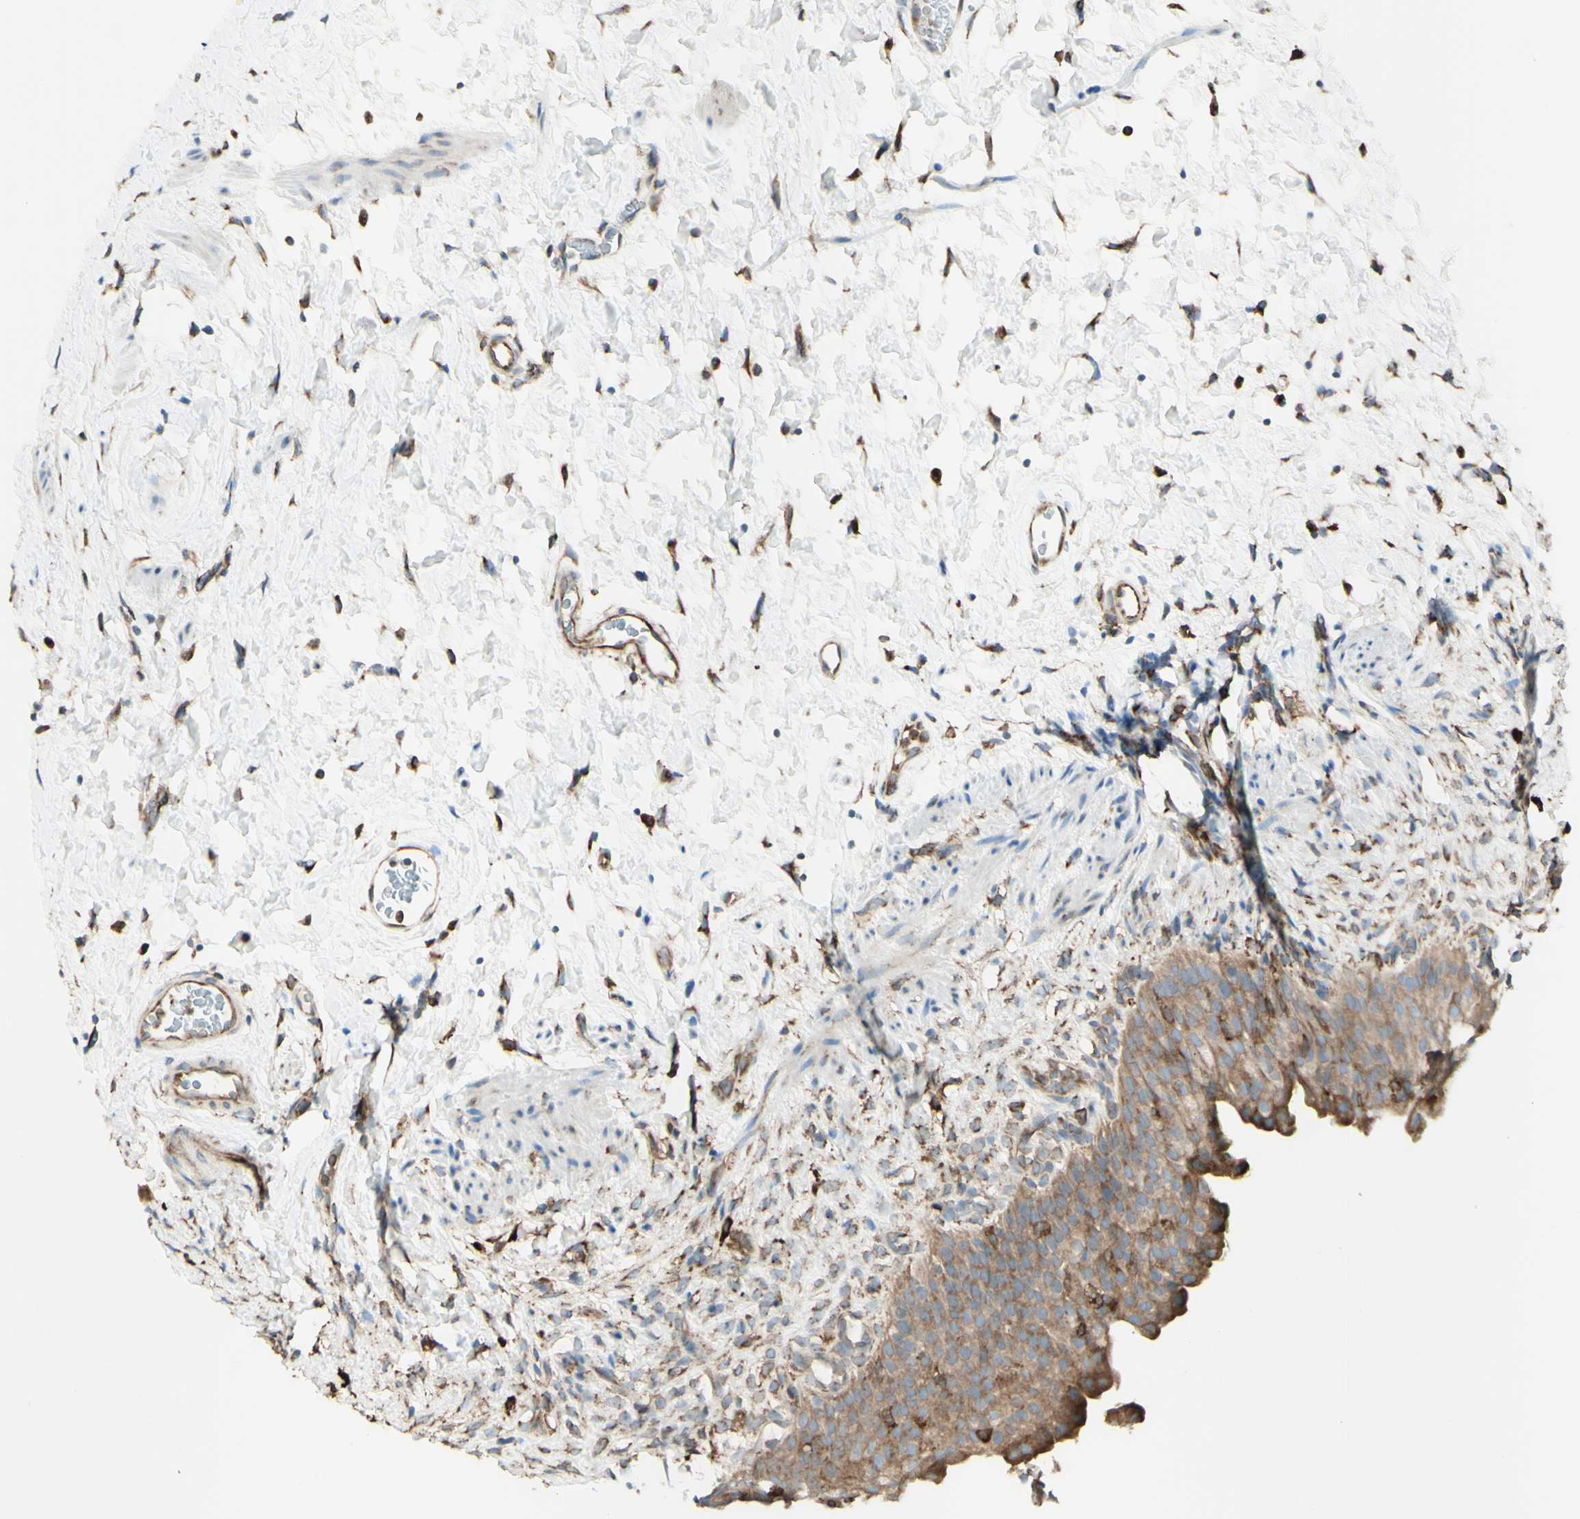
{"staining": {"intensity": "moderate", "quantity": ">75%", "location": "cytoplasmic/membranous"}, "tissue": "urinary bladder", "cell_type": "Urothelial cells", "image_type": "normal", "snomed": [{"axis": "morphology", "description": "Normal tissue, NOS"}, {"axis": "topography", "description": "Urinary bladder"}], "caption": "A micrograph of human urinary bladder stained for a protein reveals moderate cytoplasmic/membranous brown staining in urothelial cells. (Brightfield microscopy of DAB IHC at high magnification).", "gene": "DNAJB11", "patient": {"sex": "female", "age": 79}}